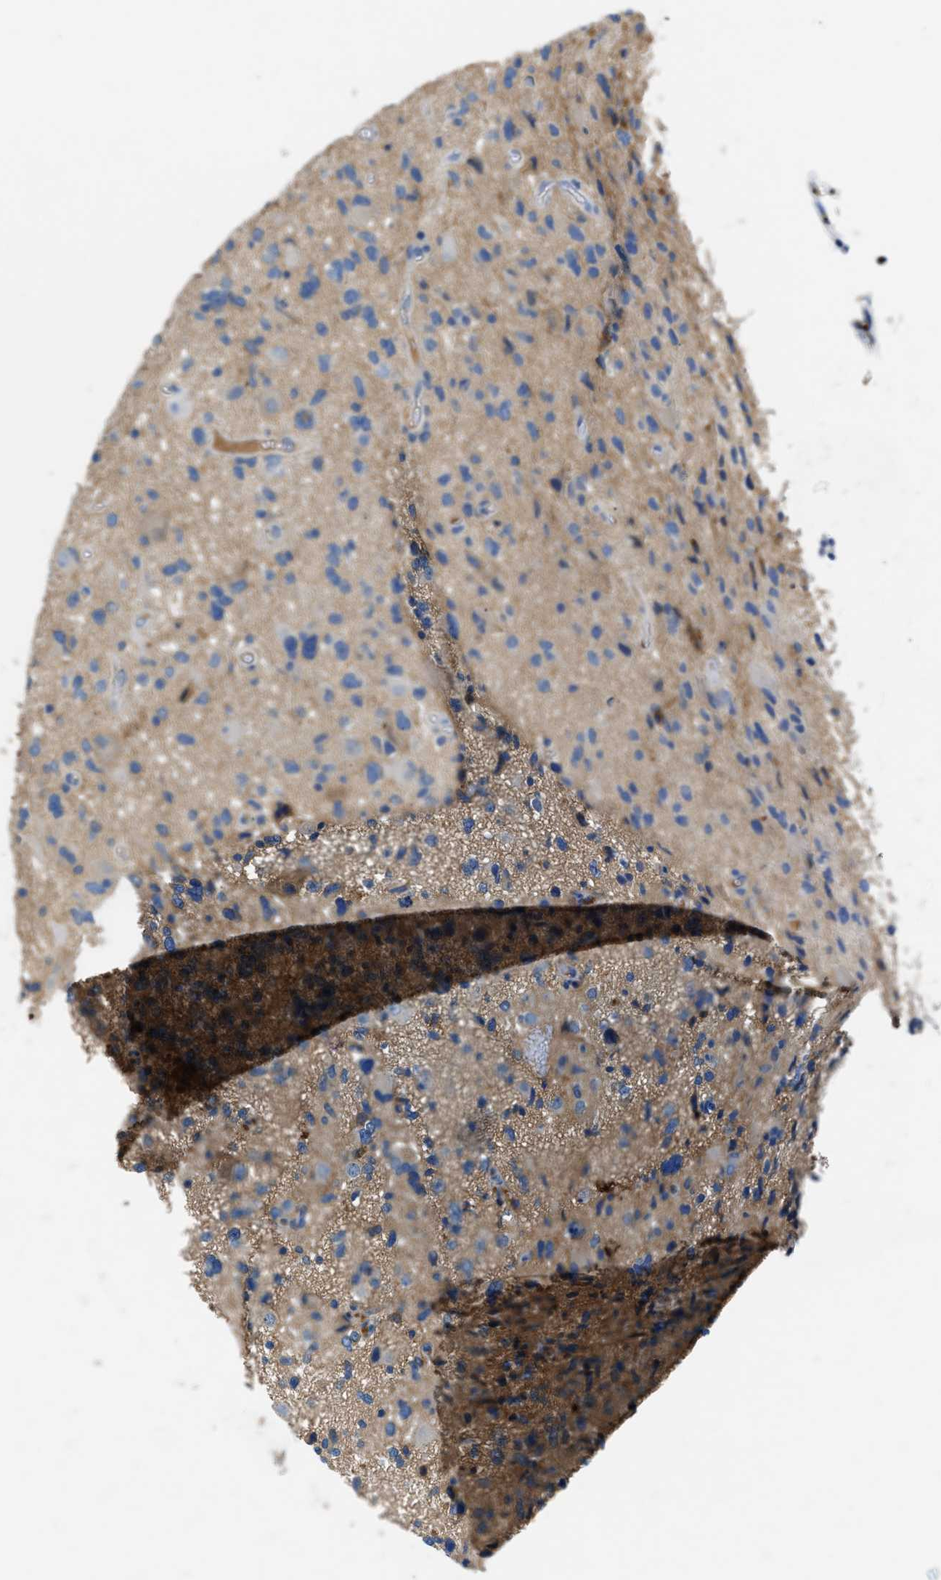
{"staining": {"intensity": "weak", "quantity": "<25%", "location": "cytoplasmic/membranous"}, "tissue": "glioma", "cell_type": "Tumor cells", "image_type": "cancer", "snomed": [{"axis": "morphology", "description": "Glioma, malignant, High grade"}, {"axis": "topography", "description": "Brain"}], "caption": "Immunohistochemistry micrograph of neoplastic tissue: malignant high-grade glioma stained with DAB (3,3'-diaminobenzidine) reveals no significant protein staining in tumor cells.", "gene": "SPEG", "patient": {"sex": "male", "age": 33}}